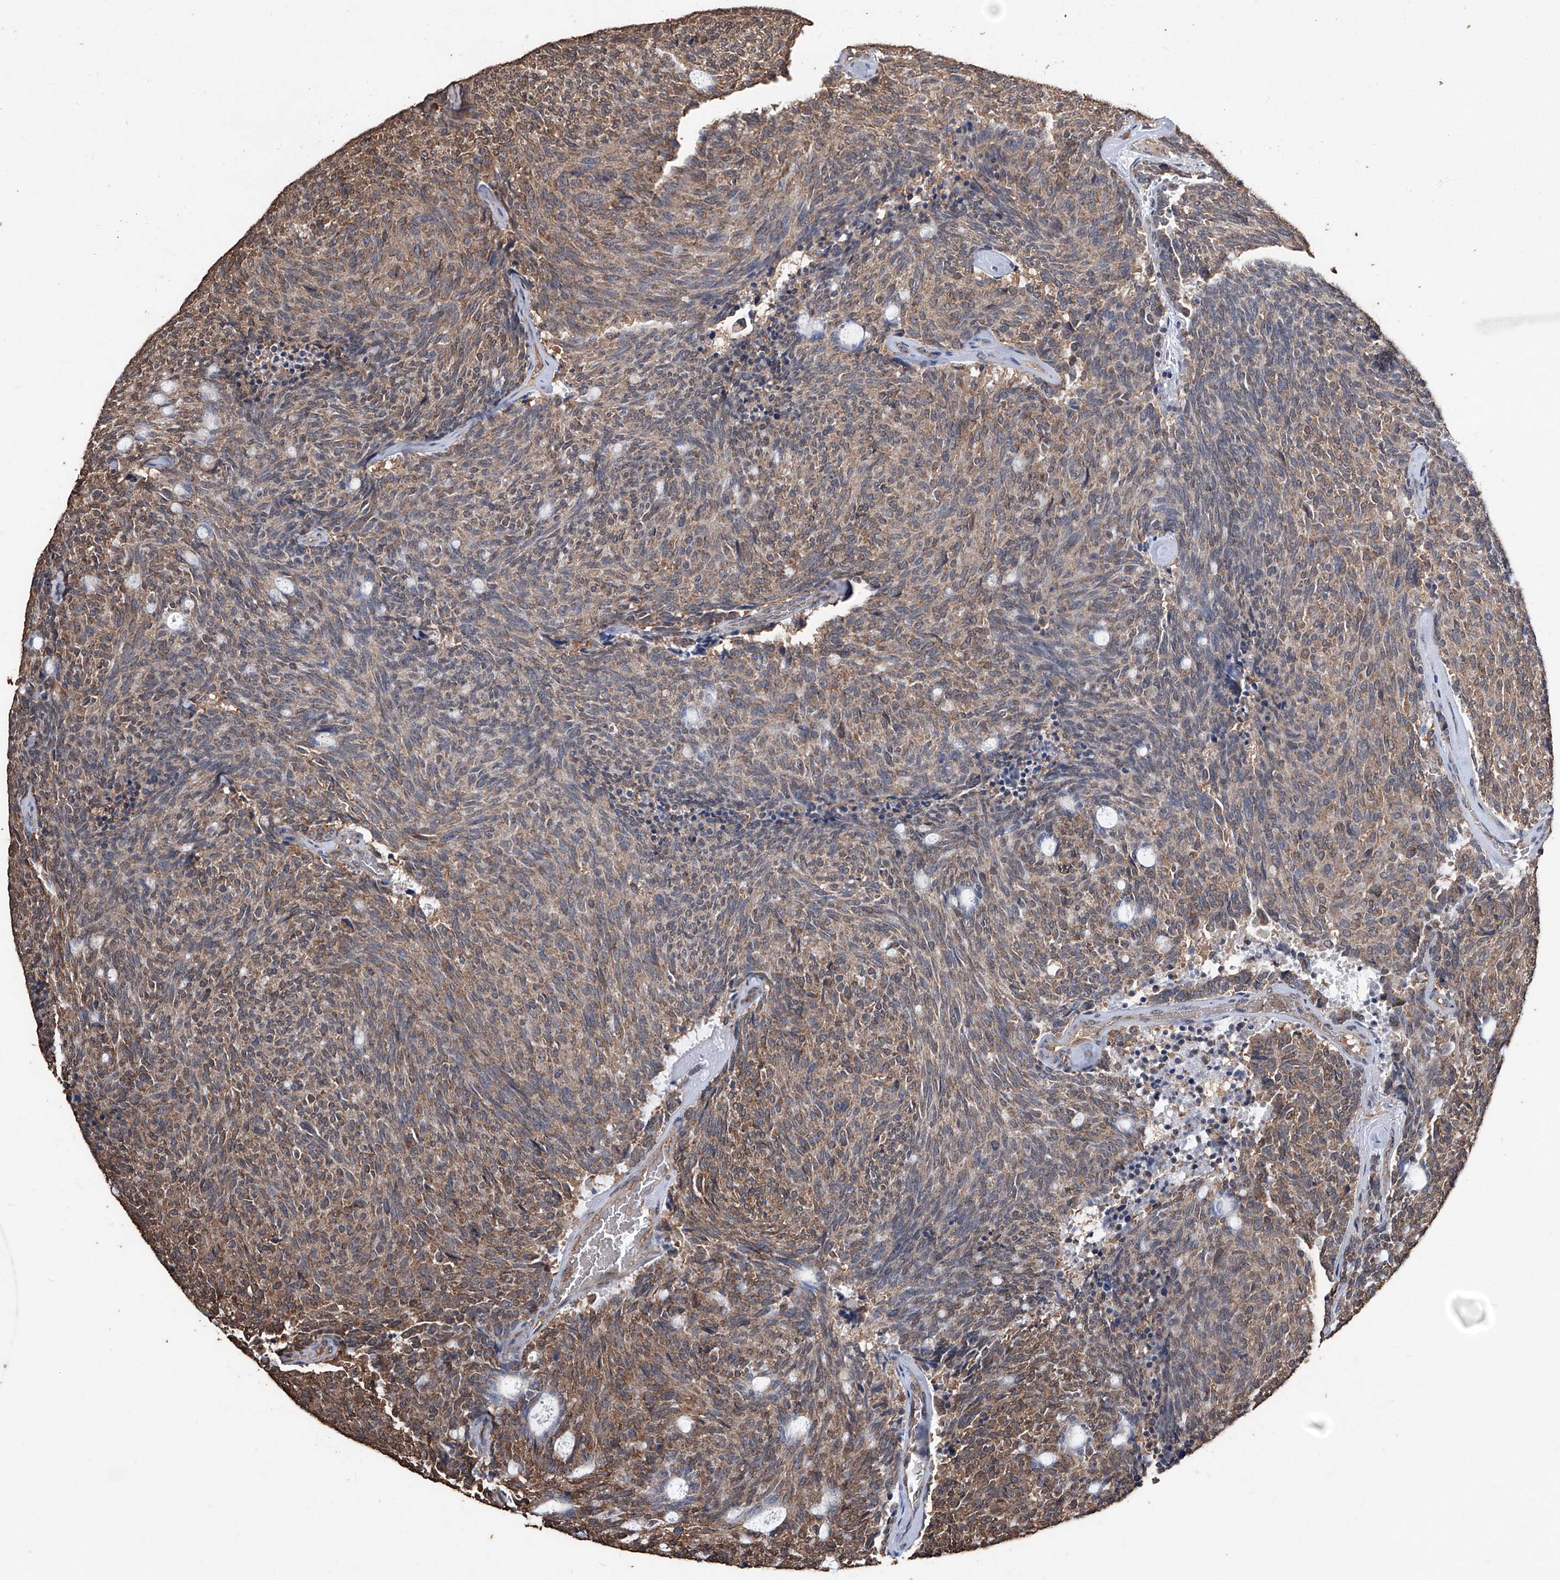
{"staining": {"intensity": "moderate", "quantity": ">75%", "location": "cytoplasmic/membranous"}, "tissue": "carcinoid", "cell_type": "Tumor cells", "image_type": "cancer", "snomed": [{"axis": "morphology", "description": "Carcinoid, malignant, NOS"}, {"axis": "topography", "description": "Pancreas"}], "caption": "Immunohistochemistry (DAB) staining of human carcinoid (malignant) exhibits moderate cytoplasmic/membranous protein positivity in about >75% of tumor cells.", "gene": "STARD7", "patient": {"sex": "female", "age": 54}}